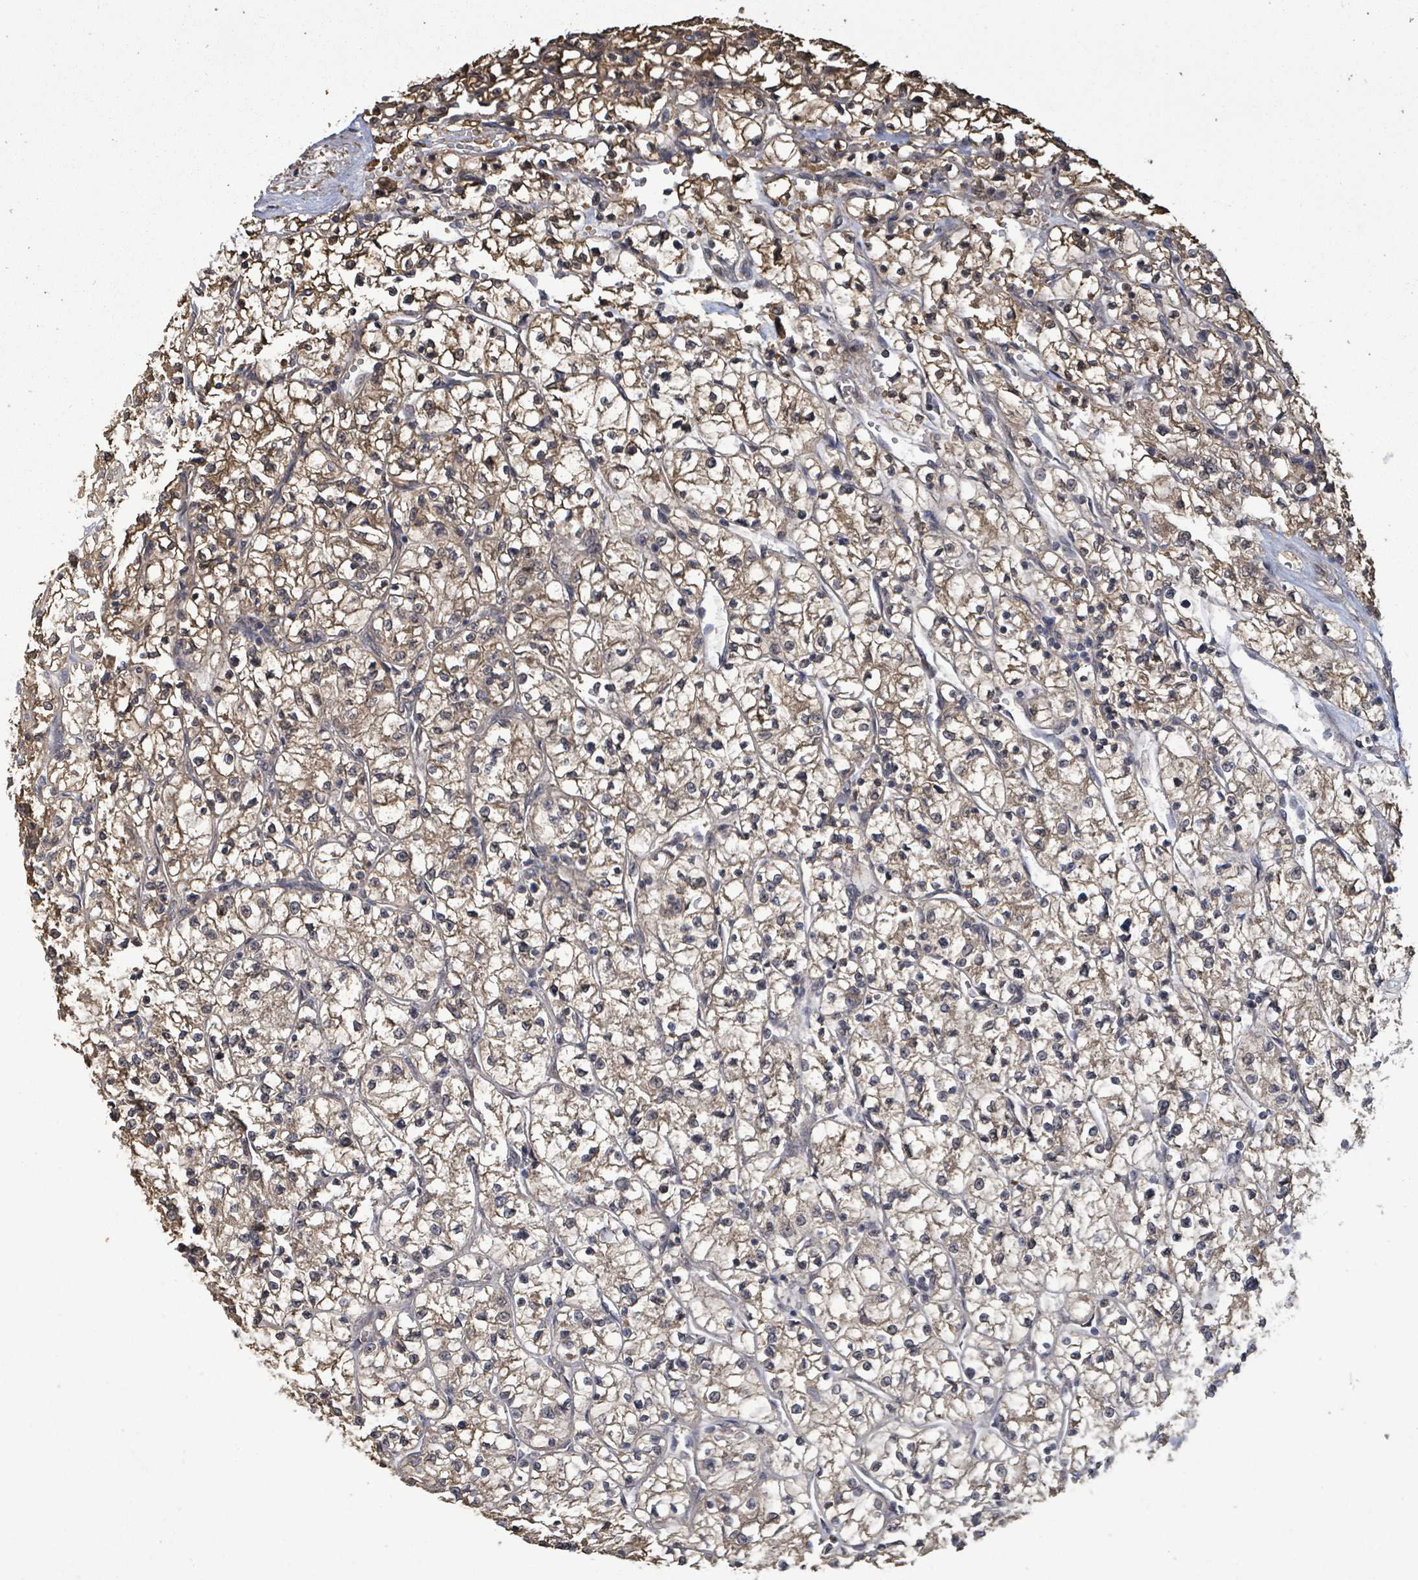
{"staining": {"intensity": "moderate", "quantity": "25%-75%", "location": "cytoplasmic/membranous"}, "tissue": "renal cancer", "cell_type": "Tumor cells", "image_type": "cancer", "snomed": [{"axis": "morphology", "description": "Adenocarcinoma, NOS"}, {"axis": "topography", "description": "Kidney"}], "caption": "IHC (DAB (3,3'-diaminobenzidine)) staining of human renal cancer demonstrates moderate cytoplasmic/membranous protein staining in approximately 25%-75% of tumor cells.", "gene": "MAP3K6", "patient": {"sex": "female", "age": 64}}